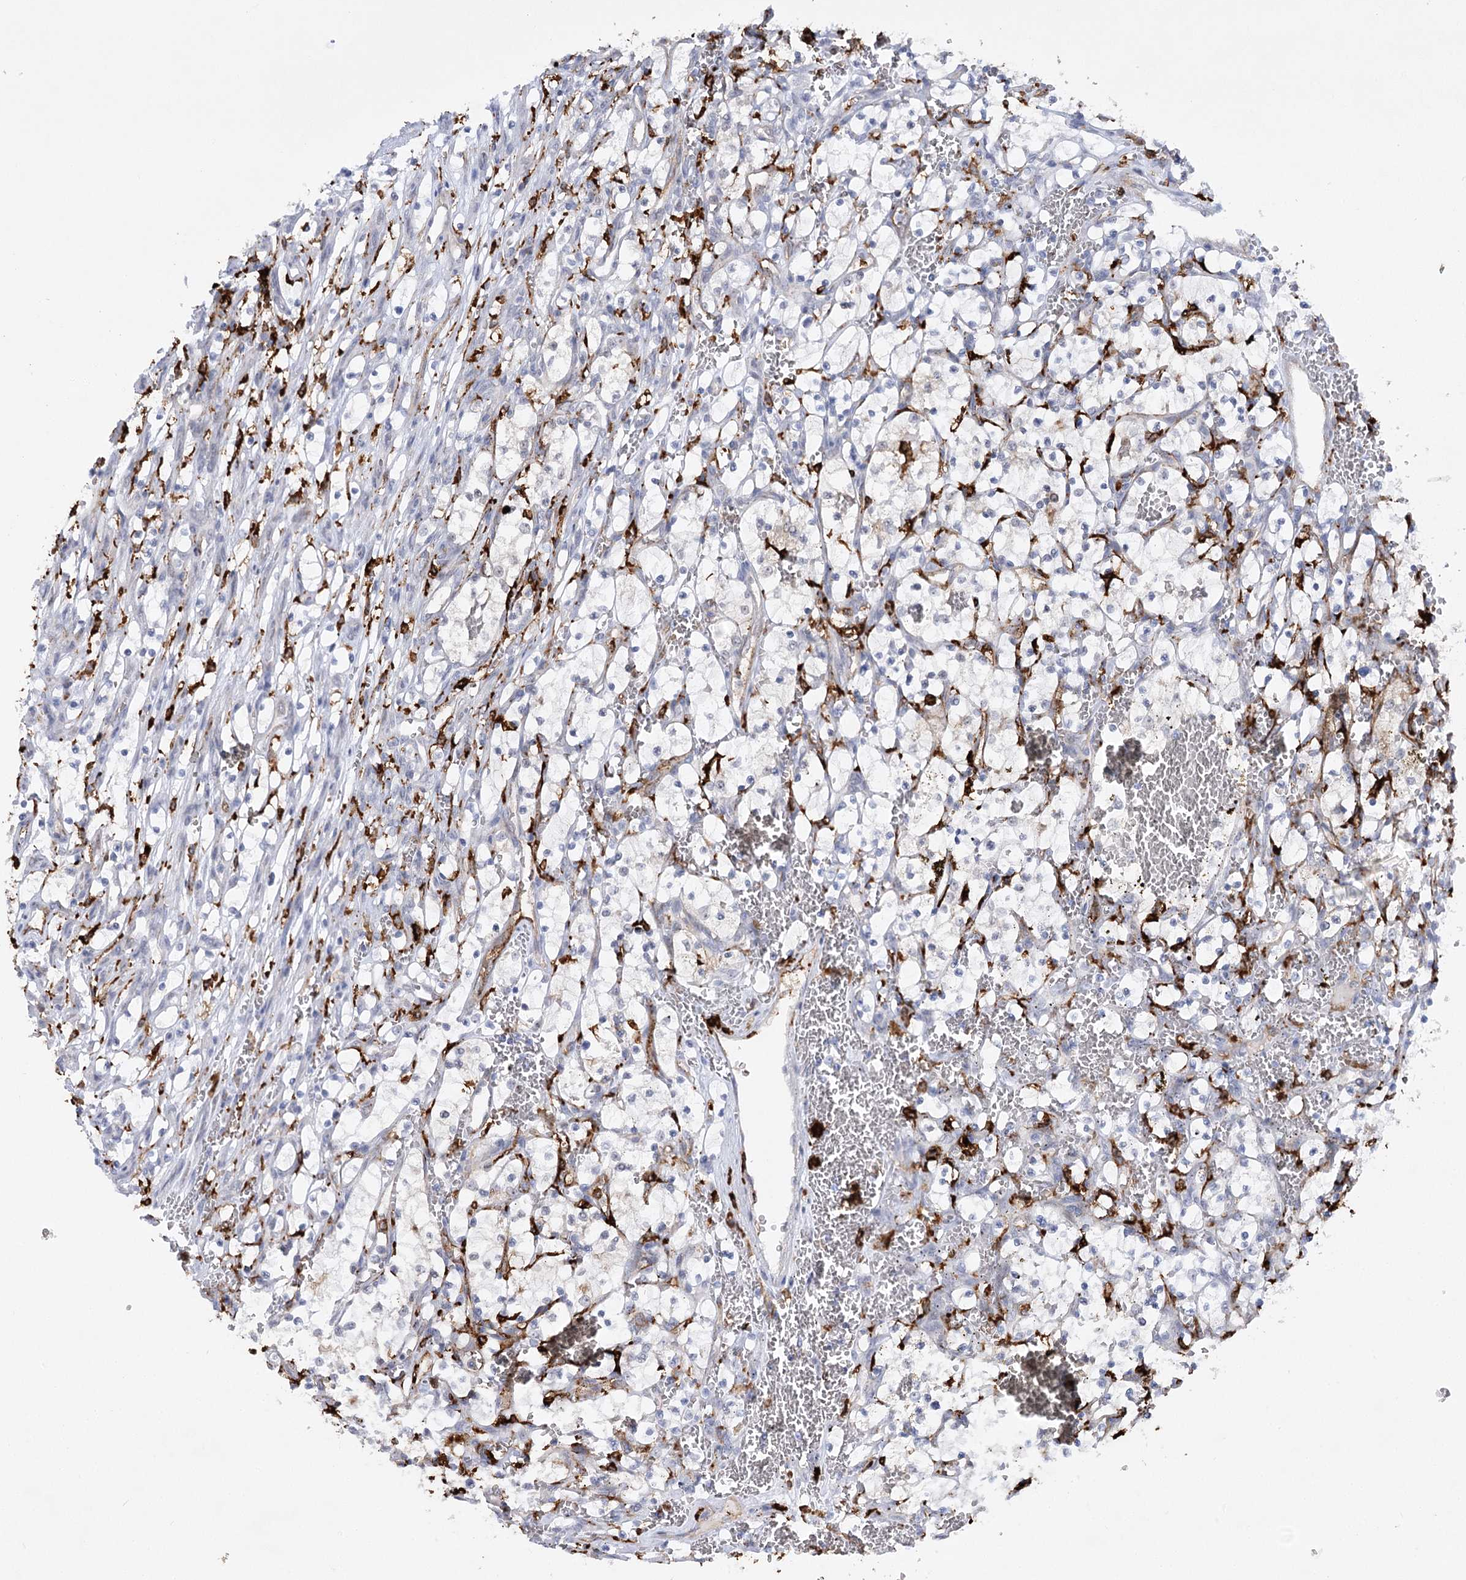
{"staining": {"intensity": "negative", "quantity": "none", "location": "none"}, "tissue": "renal cancer", "cell_type": "Tumor cells", "image_type": "cancer", "snomed": [{"axis": "morphology", "description": "Adenocarcinoma, NOS"}, {"axis": "topography", "description": "Kidney"}], "caption": "The image demonstrates no significant expression in tumor cells of renal adenocarcinoma.", "gene": "PIWIL4", "patient": {"sex": "female", "age": 69}}